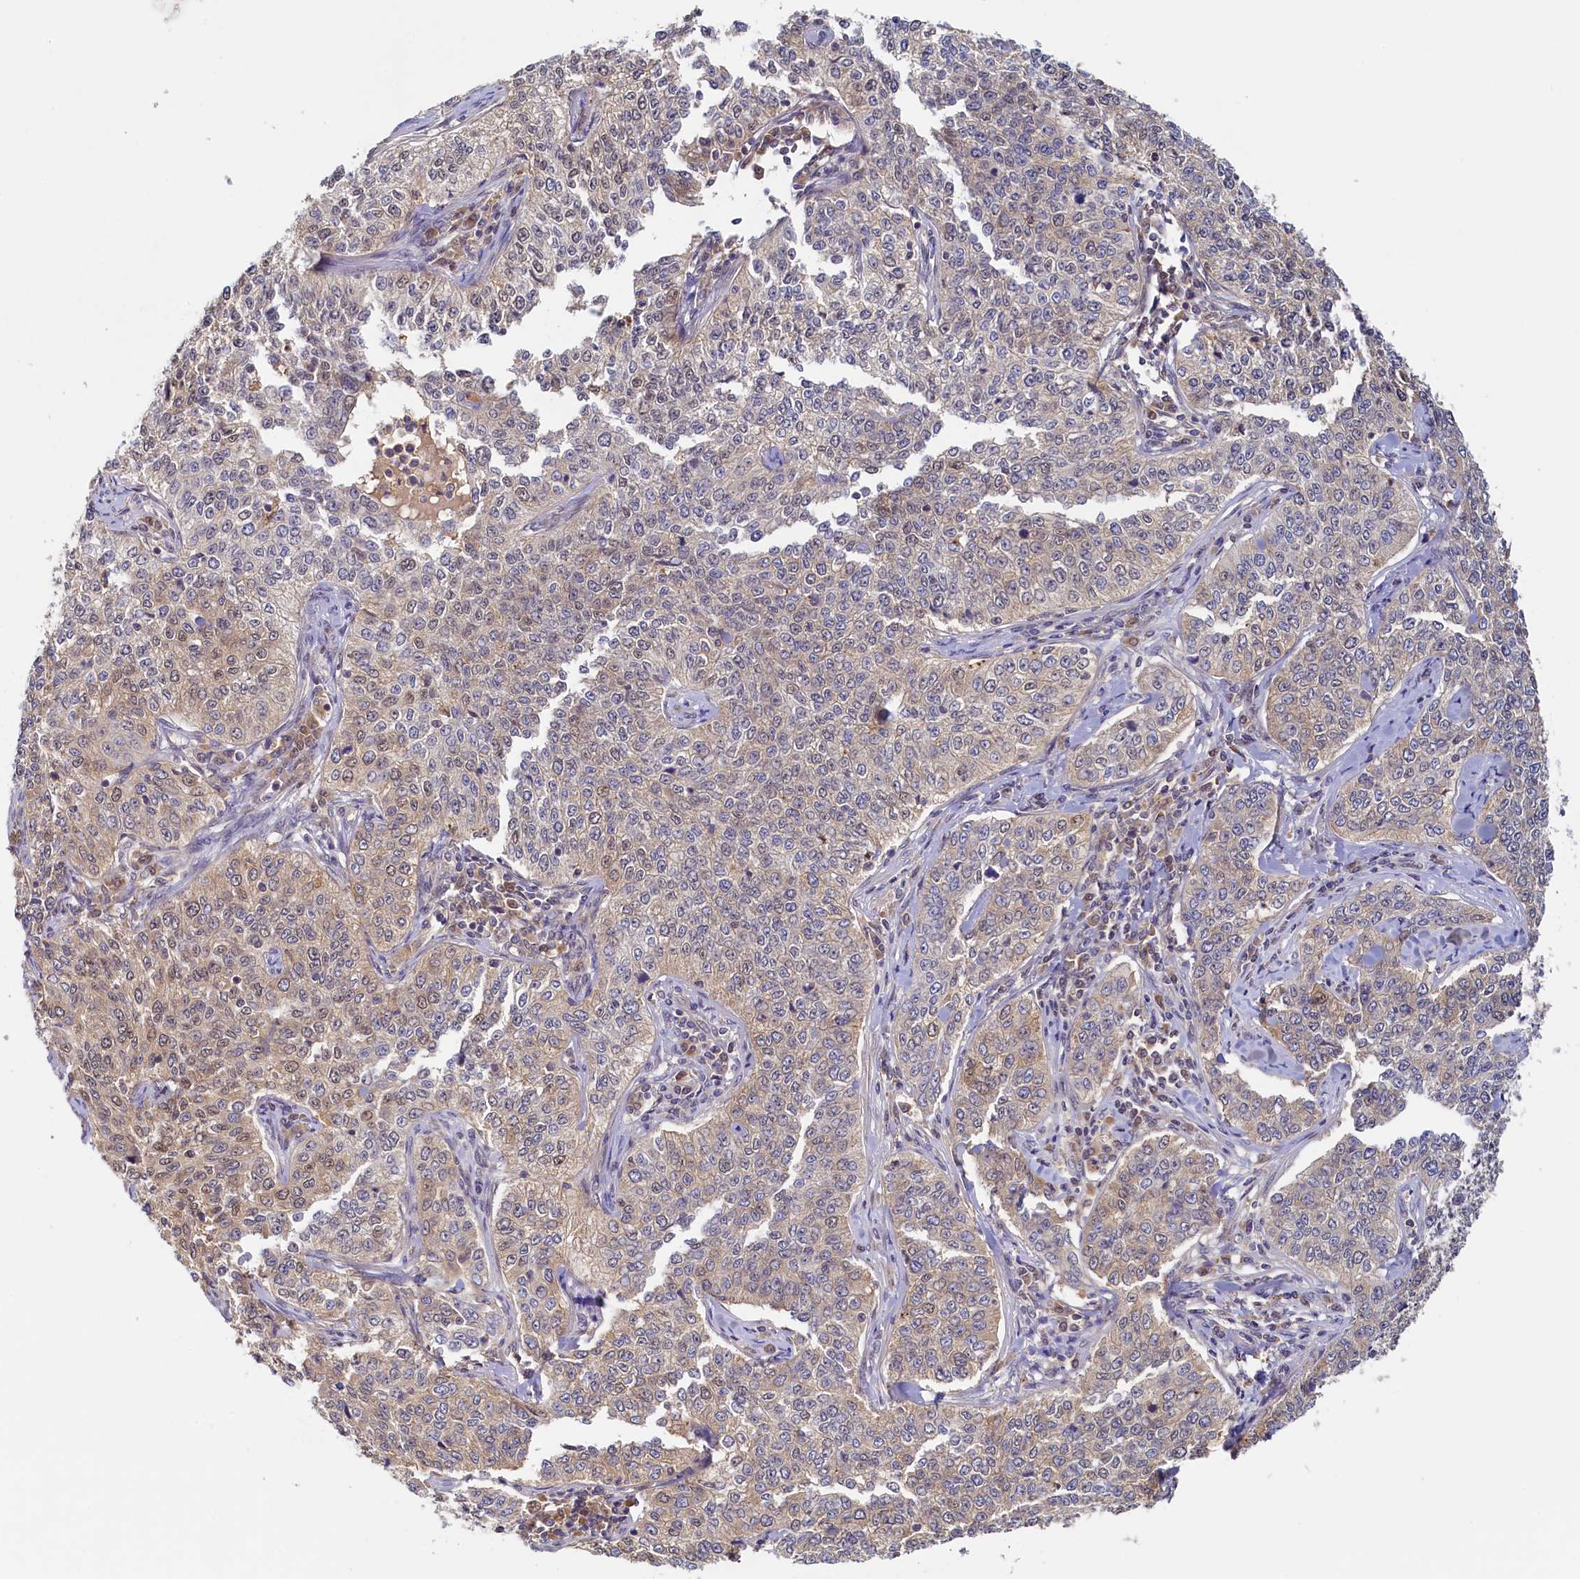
{"staining": {"intensity": "weak", "quantity": "25%-75%", "location": "cytoplasmic/membranous,nuclear"}, "tissue": "cervical cancer", "cell_type": "Tumor cells", "image_type": "cancer", "snomed": [{"axis": "morphology", "description": "Squamous cell carcinoma, NOS"}, {"axis": "topography", "description": "Cervix"}], "caption": "Human cervical squamous cell carcinoma stained with a brown dye displays weak cytoplasmic/membranous and nuclear positive expression in approximately 25%-75% of tumor cells.", "gene": "PAAF1", "patient": {"sex": "female", "age": 35}}